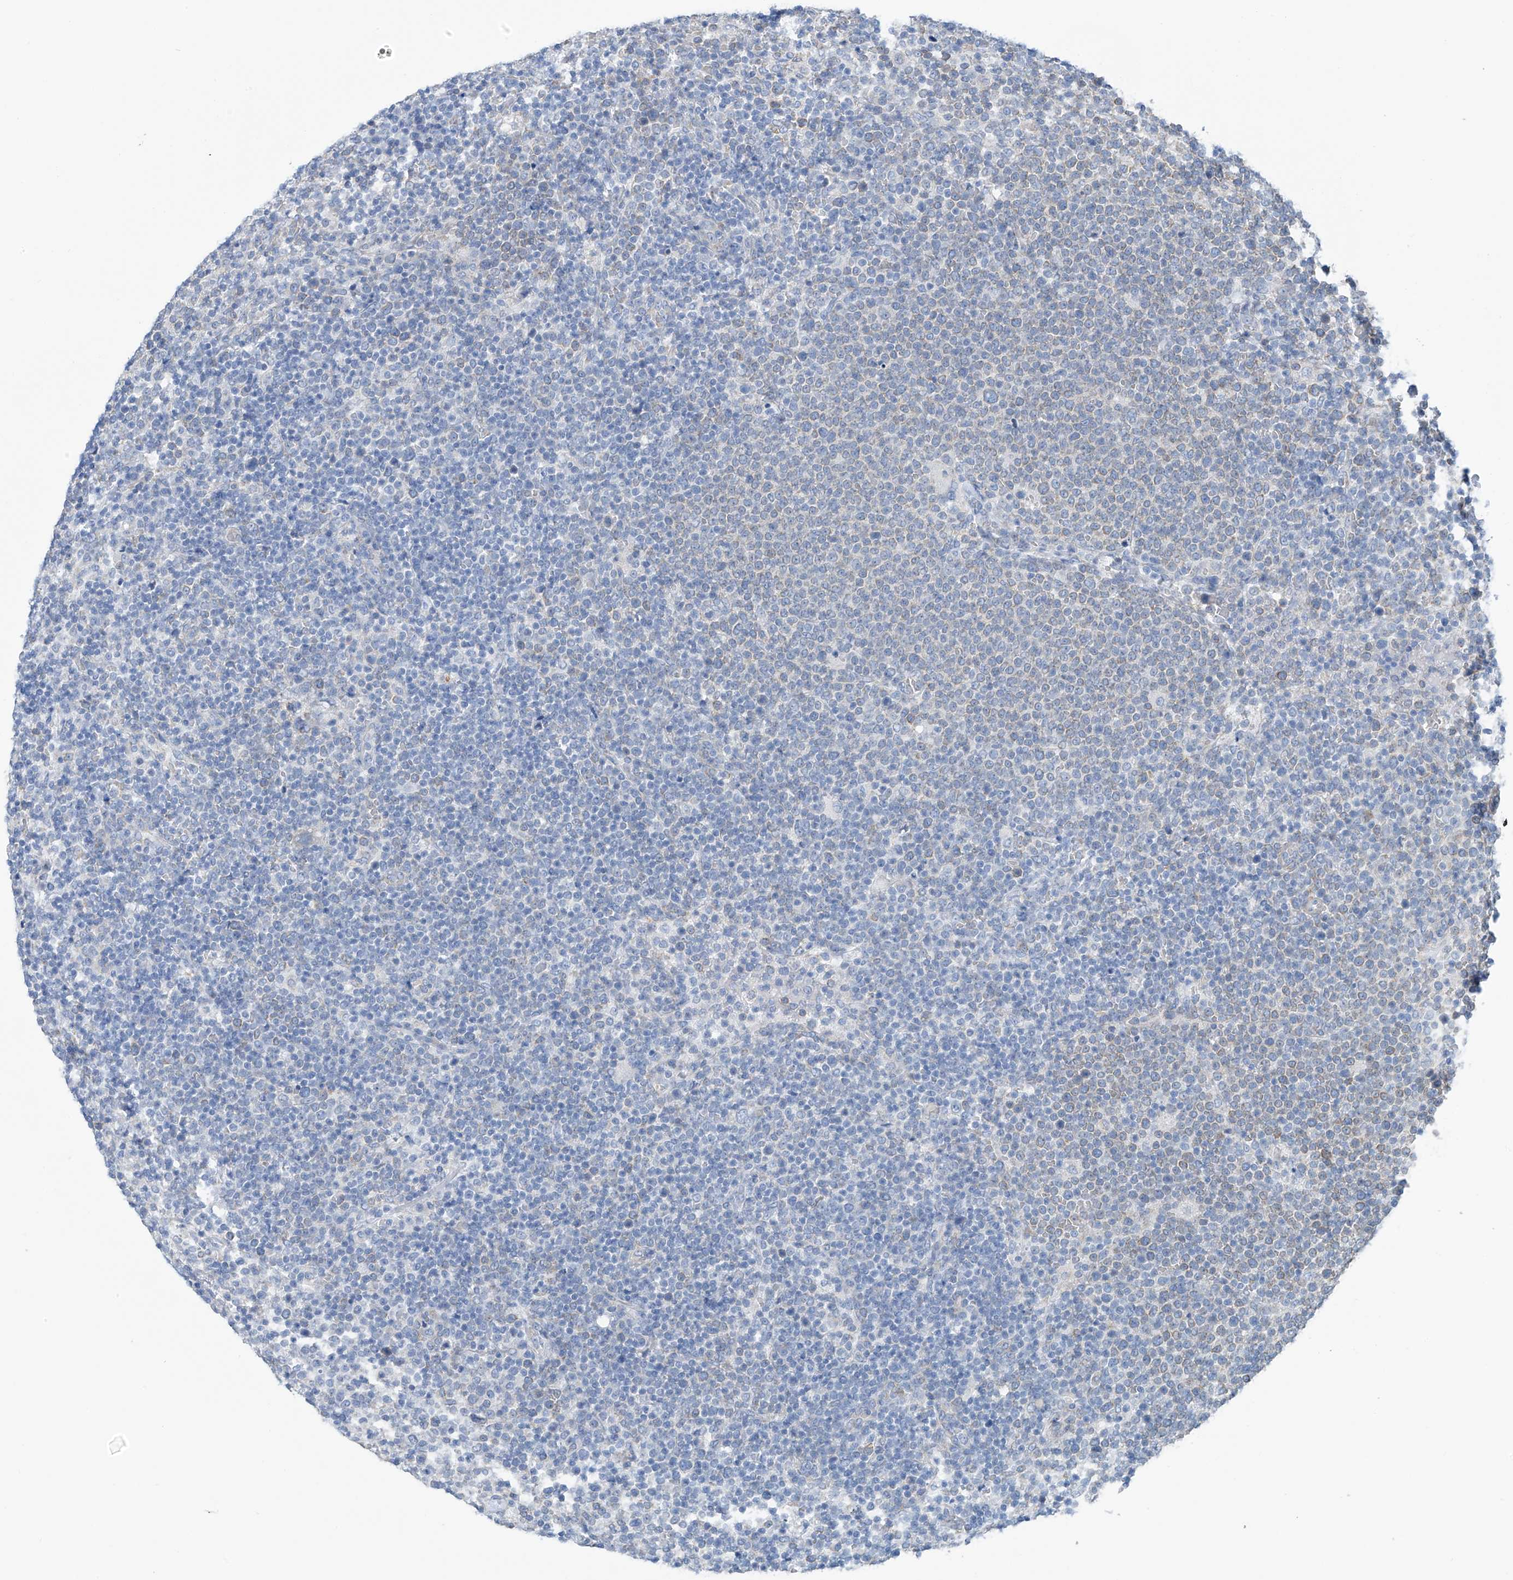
{"staining": {"intensity": "negative", "quantity": "none", "location": "none"}, "tissue": "lymphoma", "cell_type": "Tumor cells", "image_type": "cancer", "snomed": [{"axis": "morphology", "description": "Malignant lymphoma, non-Hodgkin's type, High grade"}, {"axis": "topography", "description": "Lymph node"}], "caption": "High magnification brightfield microscopy of malignant lymphoma, non-Hodgkin's type (high-grade) stained with DAB (3,3'-diaminobenzidine) (brown) and counterstained with hematoxylin (blue): tumor cells show no significant positivity.", "gene": "RCN2", "patient": {"sex": "male", "age": 61}}